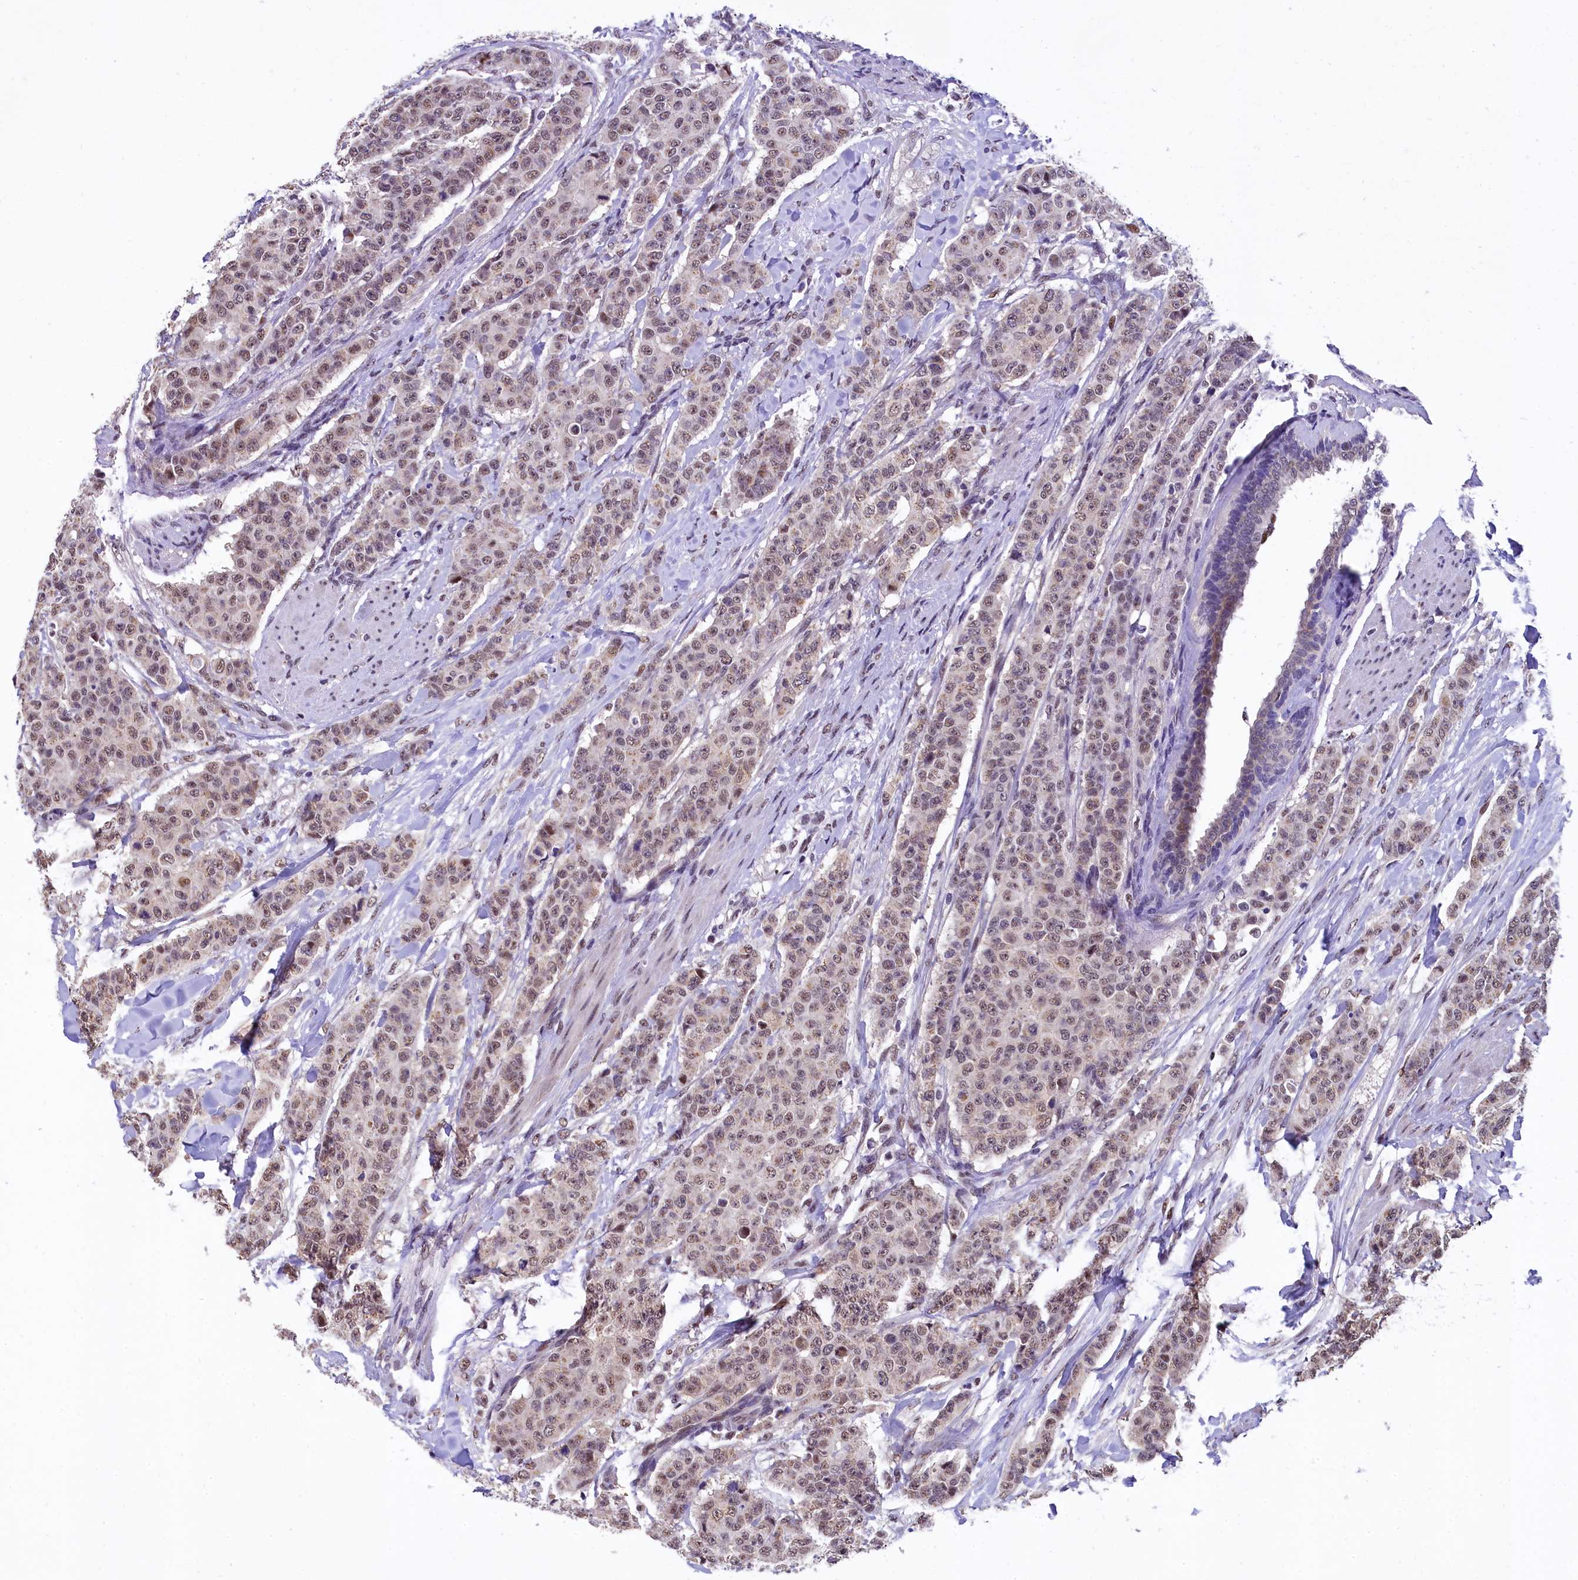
{"staining": {"intensity": "moderate", "quantity": ">75%", "location": "nuclear"}, "tissue": "breast cancer", "cell_type": "Tumor cells", "image_type": "cancer", "snomed": [{"axis": "morphology", "description": "Duct carcinoma"}, {"axis": "topography", "description": "Breast"}], "caption": "Protein analysis of breast cancer (invasive ductal carcinoma) tissue demonstrates moderate nuclear expression in about >75% of tumor cells. (Brightfield microscopy of DAB IHC at high magnification).", "gene": "HECTD4", "patient": {"sex": "female", "age": 40}}